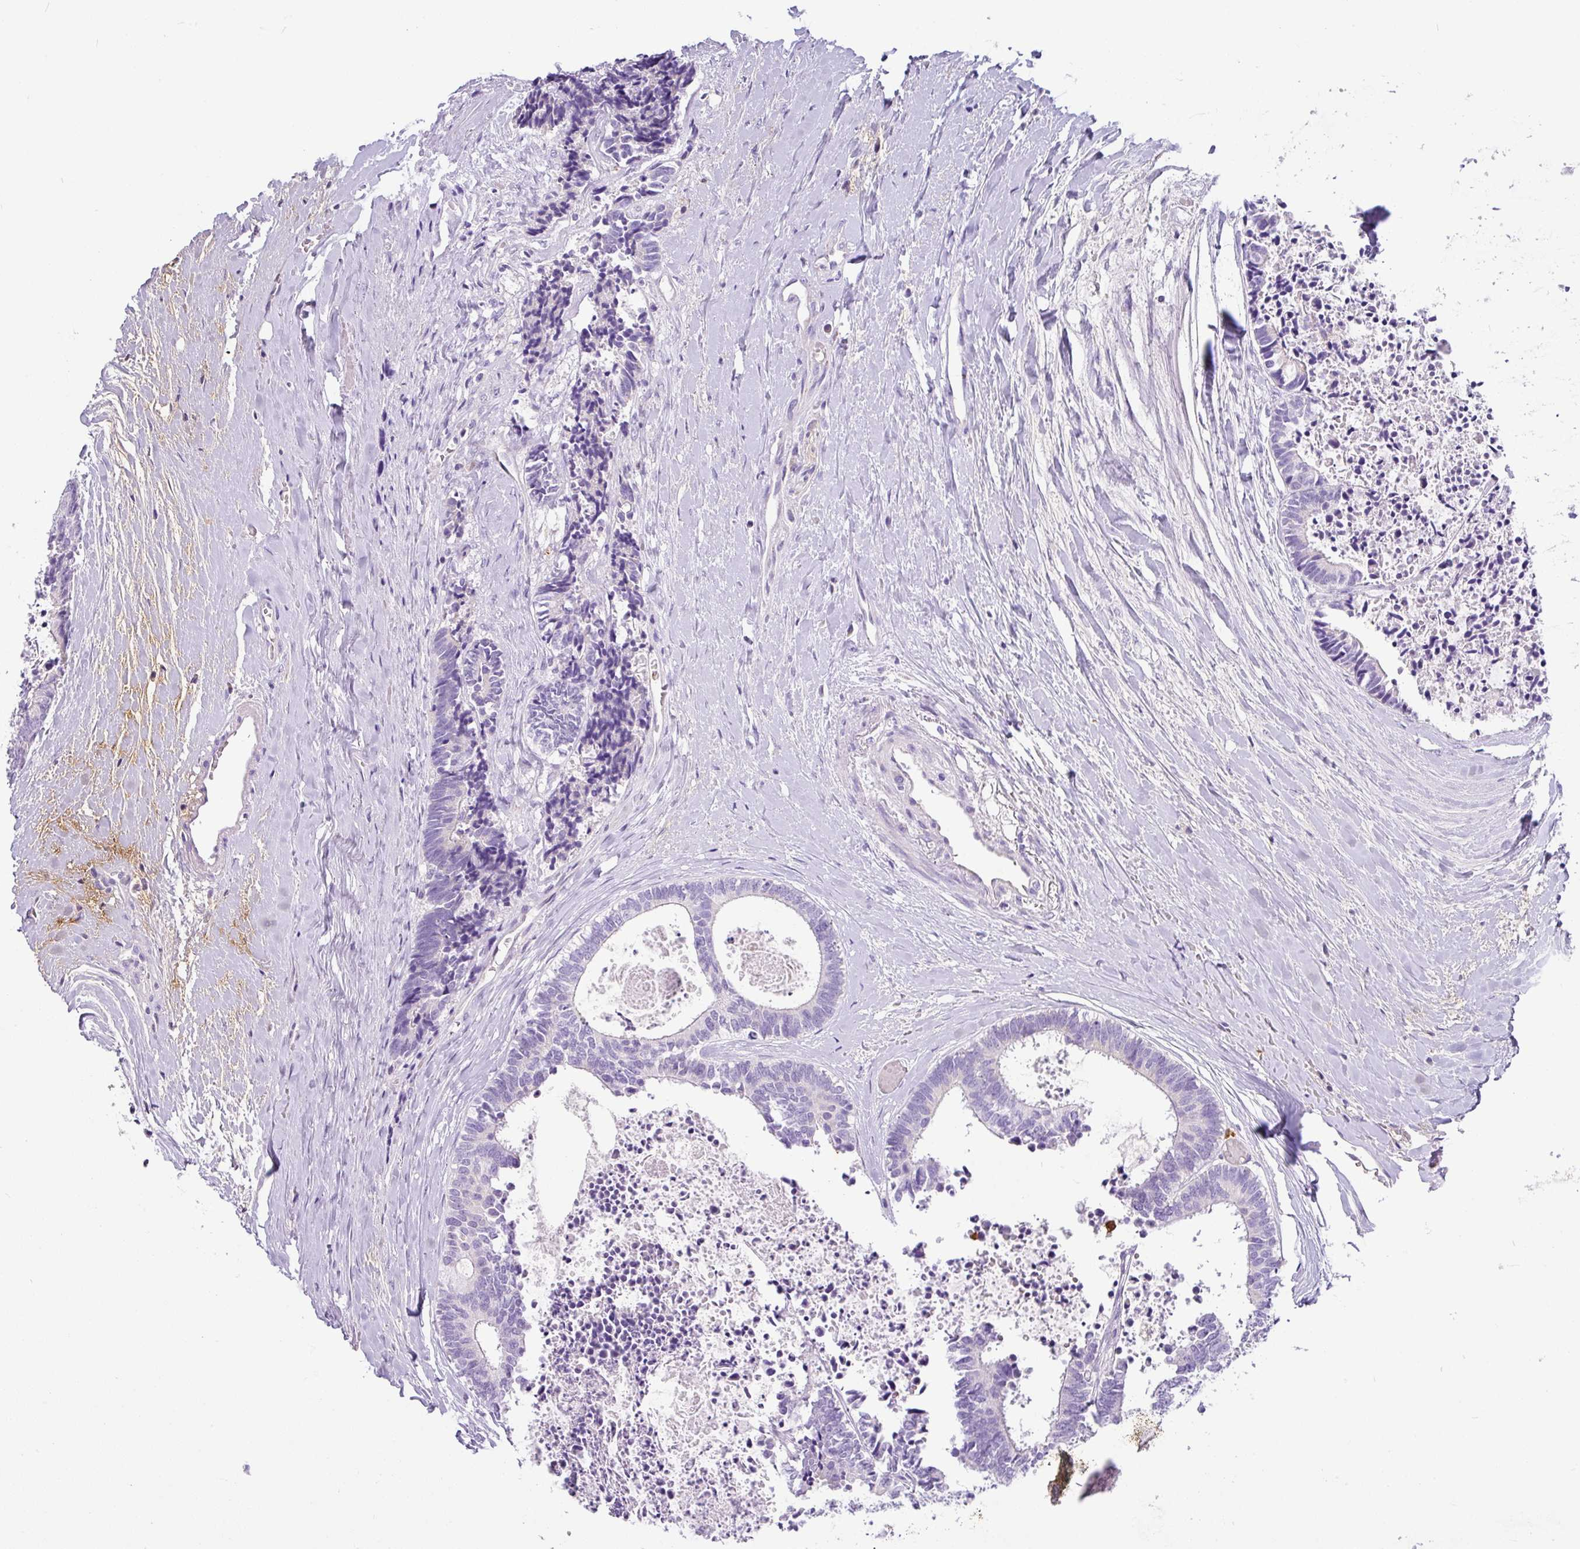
{"staining": {"intensity": "negative", "quantity": "none", "location": "none"}, "tissue": "colorectal cancer", "cell_type": "Tumor cells", "image_type": "cancer", "snomed": [{"axis": "morphology", "description": "Adenocarcinoma, NOS"}, {"axis": "topography", "description": "Colon"}, {"axis": "topography", "description": "Rectum"}], "caption": "Colorectal adenocarcinoma stained for a protein using immunohistochemistry (IHC) shows no positivity tumor cells.", "gene": "SH2D3C", "patient": {"sex": "male", "age": 57}}